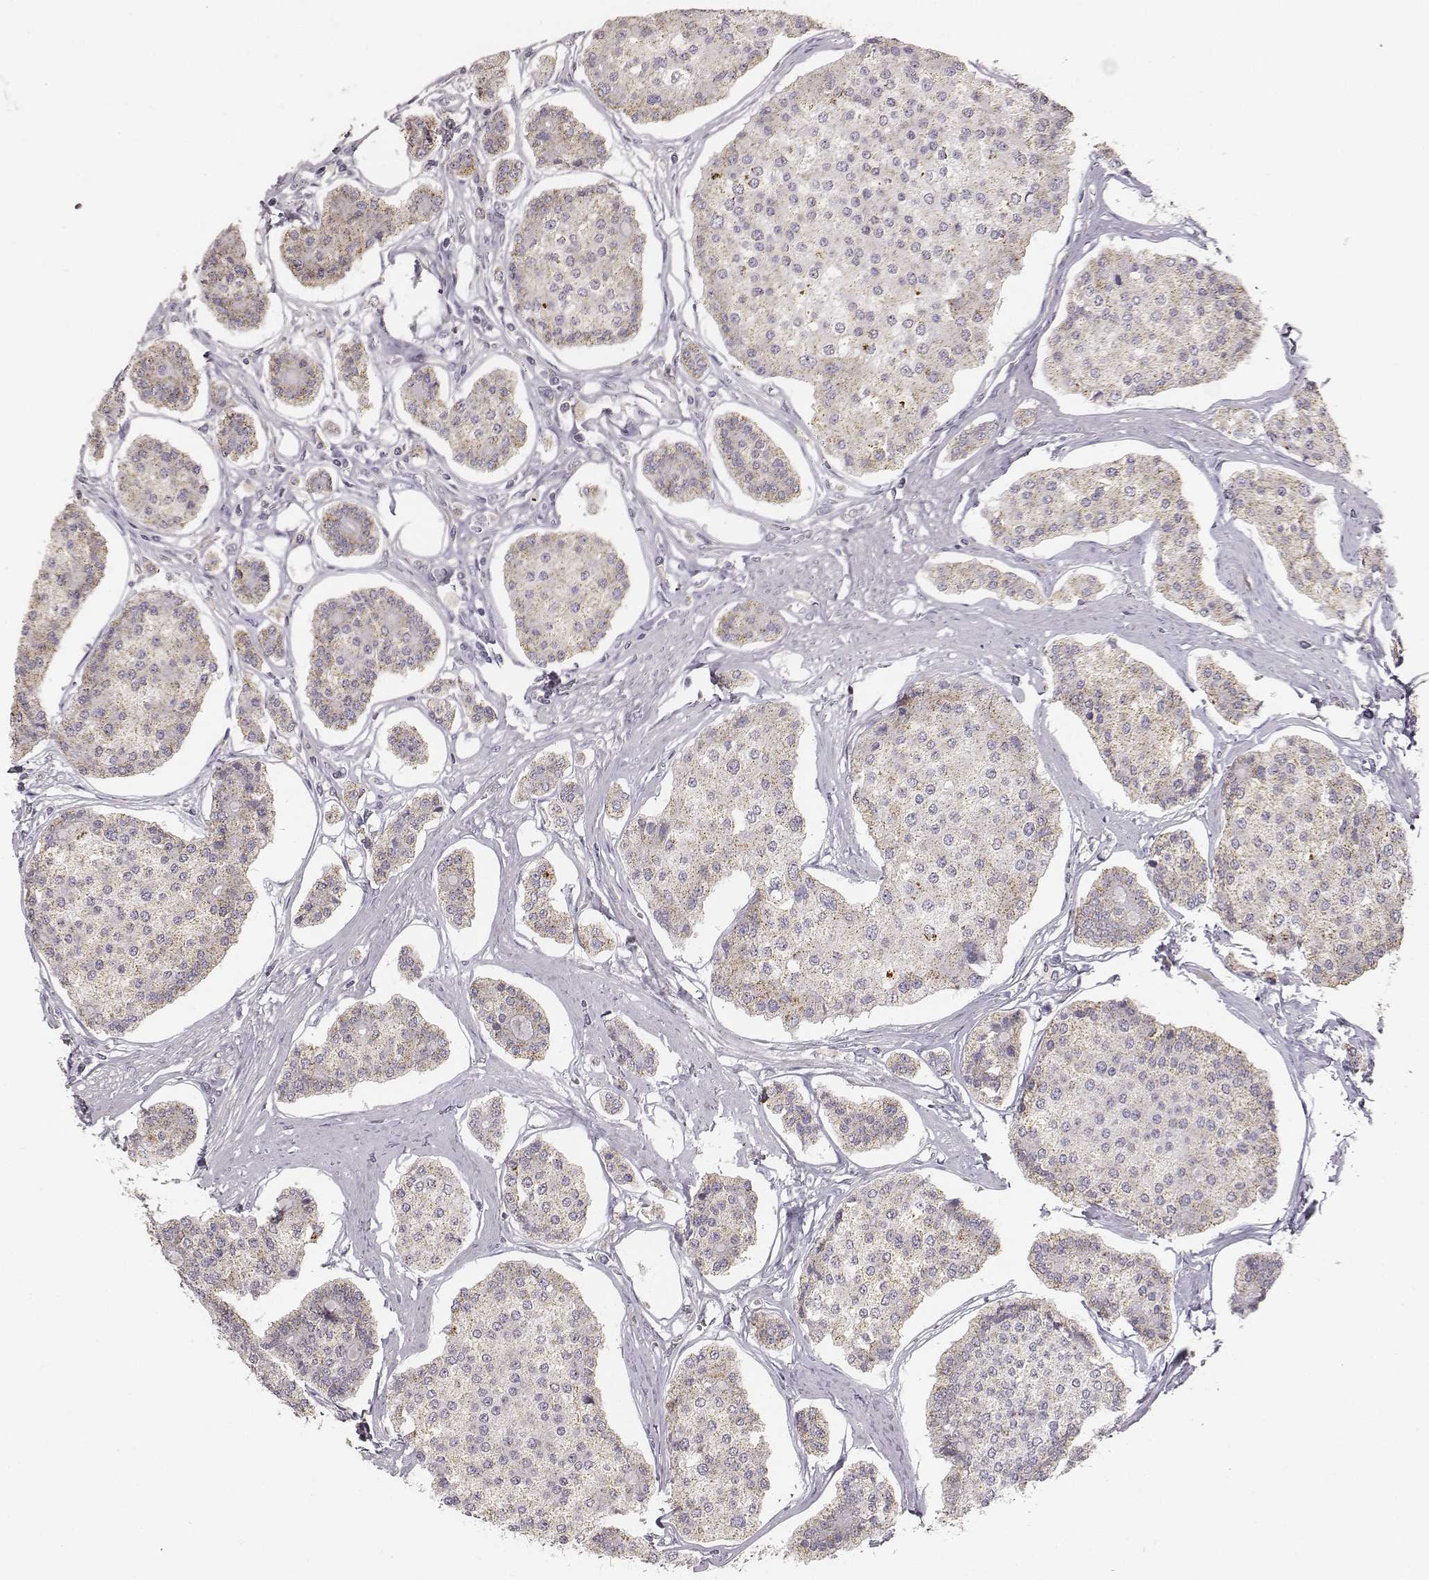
{"staining": {"intensity": "weak", "quantity": "25%-75%", "location": "cytoplasmic/membranous"}, "tissue": "carcinoid", "cell_type": "Tumor cells", "image_type": "cancer", "snomed": [{"axis": "morphology", "description": "Carcinoid, malignant, NOS"}, {"axis": "topography", "description": "Small intestine"}], "caption": "This micrograph displays carcinoid stained with immunohistochemistry to label a protein in brown. The cytoplasmic/membranous of tumor cells show weak positivity for the protein. Nuclei are counter-stained blue.", "gene": "ABCD3", "patient": {"sex": "female", "age": 65}}